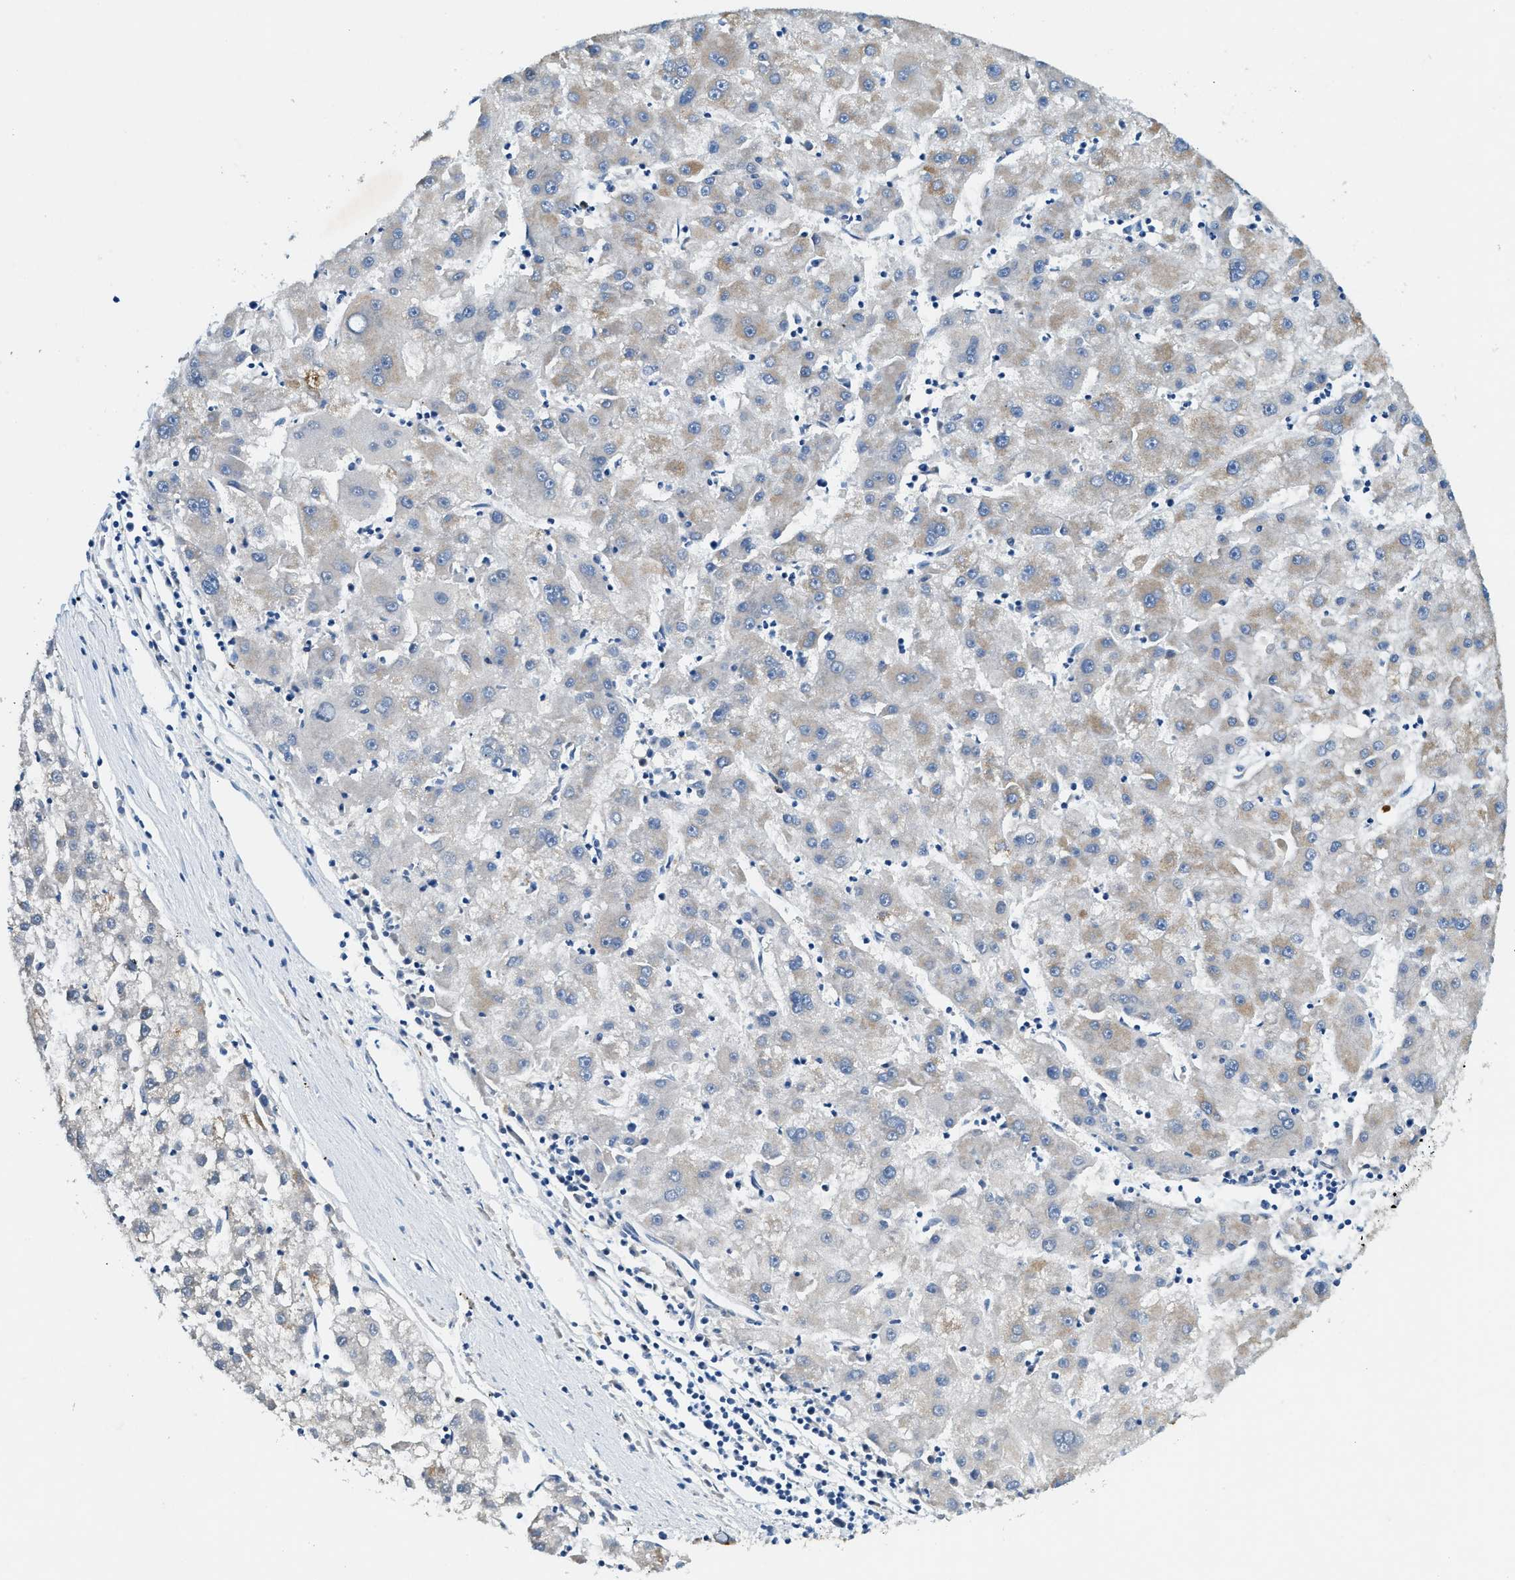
{"staining": {"intensity": "weak", "quantity": "<25%", "location": "cytoplasmic/membranous"}, "tissue": "liver cancer", "cell_type": "Tumor cells", "image_type": "cancer", "snomed": [{"axis": "morphology", "description": "Carcinoma, Hepatocellular, NOS"}, {"axis": "topography", "description": "Liver"}], "caption": "Protein analysis of hepatocellular carcinoma (liver) shows no significant positivity in tumor cells. The staining is performed using DAB brown chromogen with nuclei counter-stained in using hematoxylin.", "gene": "ZDHHC13", "patient": {"sex": "male", "age": 72}}